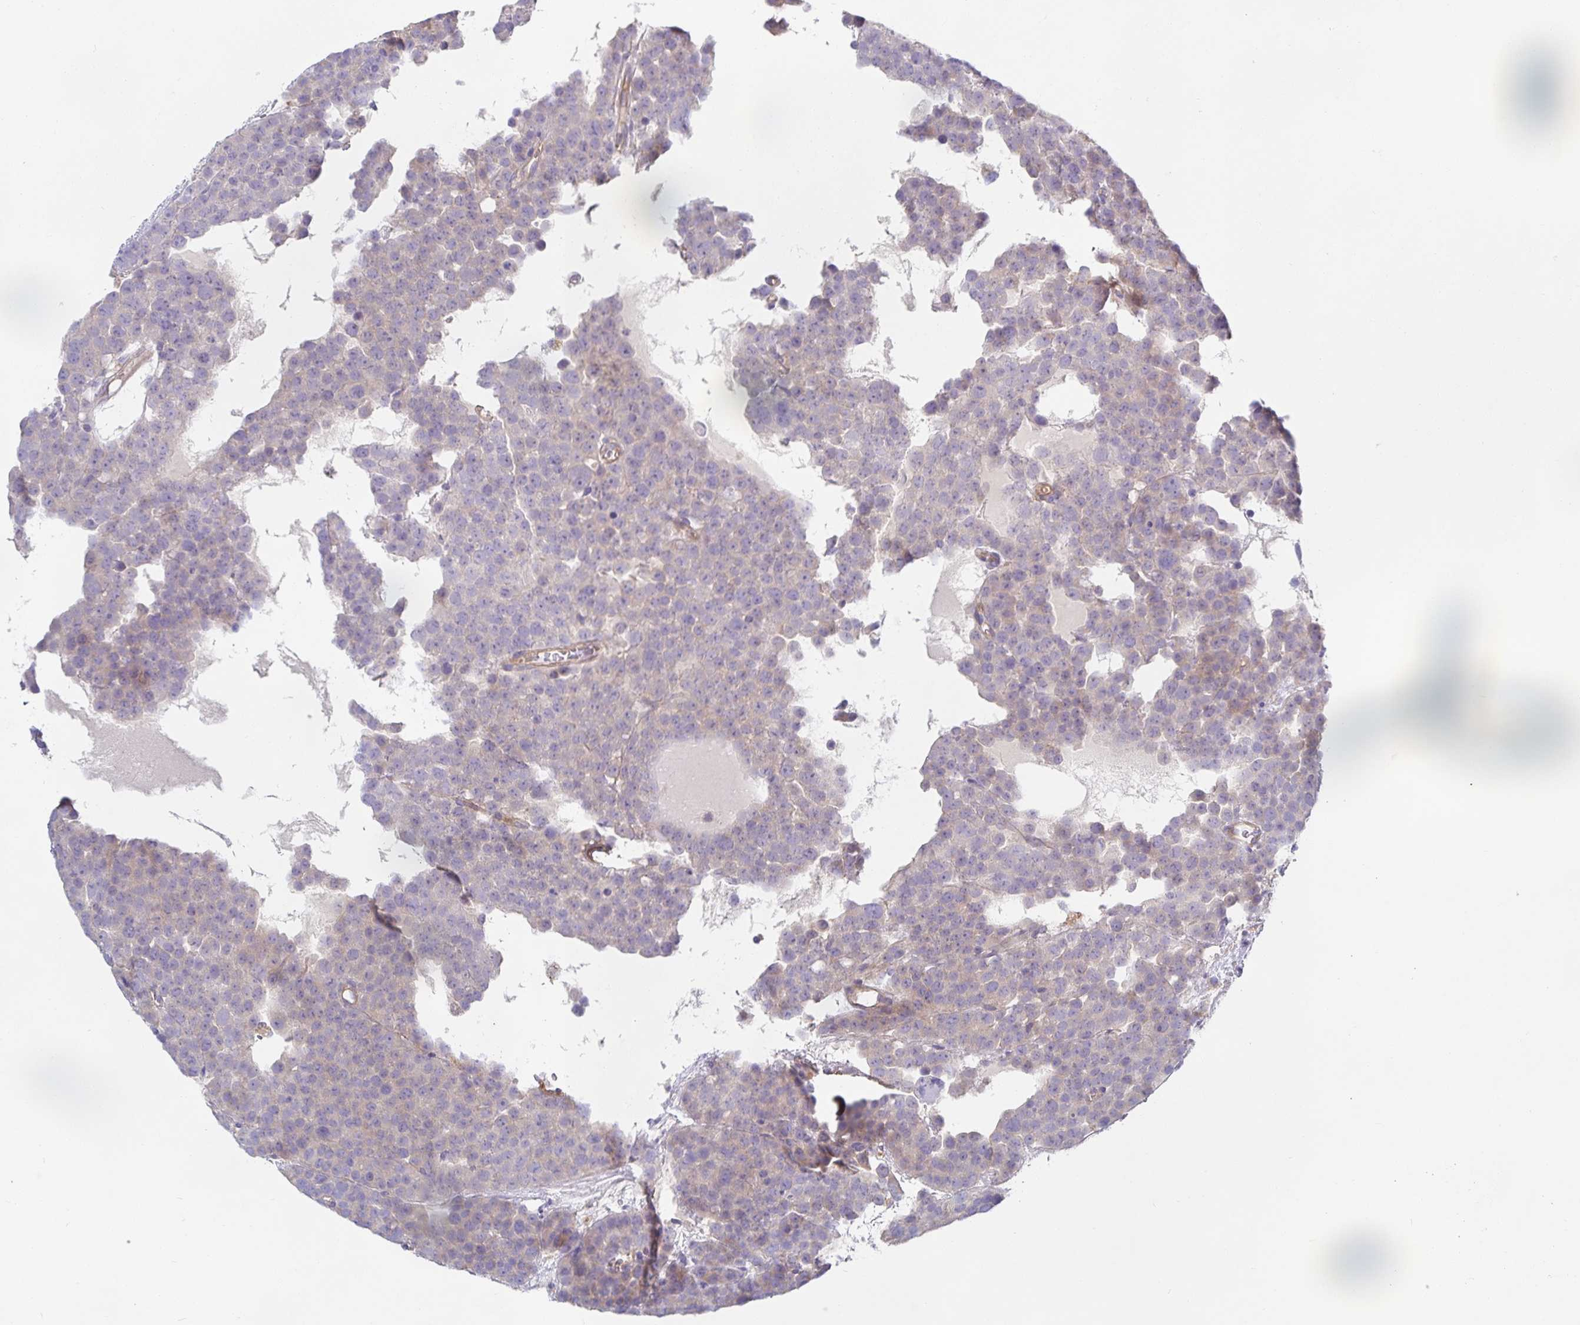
{"staining": {"intensity": "negative", "quantity": "none", "location": "none"}, "tissue": "testis cancer", "cell_type": "Tumor cells", "image_type": "cancer", "snomed": [{"axis": "morphology", "description": "Seminoma, NOS"}, {"axis": "topography", "description": "Testis"}], "caption": "There is no significant expression in tumor cells of testis cancer (seminoma).", "gene": "METTL22", "patient": {"sex": "male", "age": 71}}